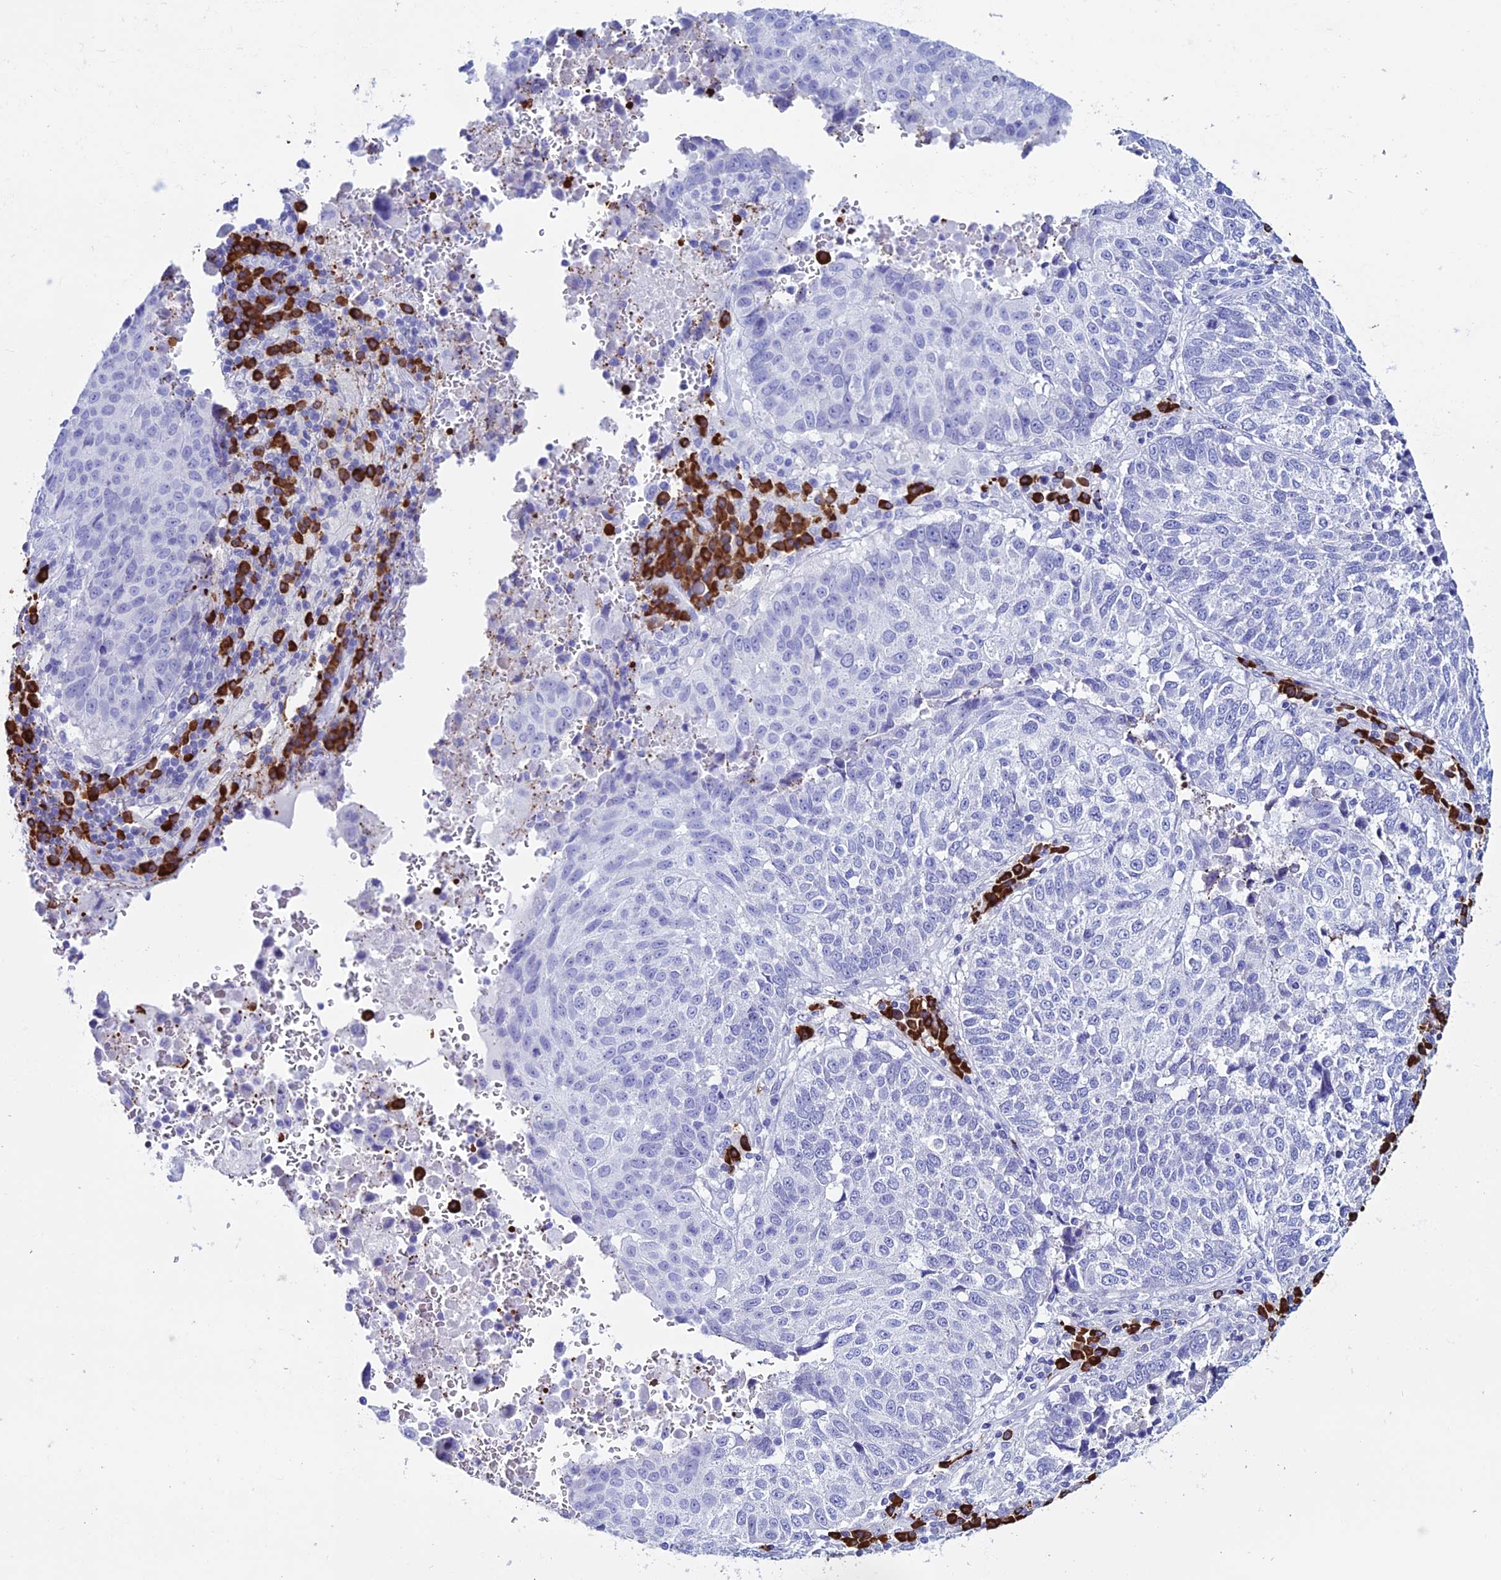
{"staining": {"intensity": "negative", "quantity": "none", "location": "none"}, "tissue": "lung cancer", "cell_type": "Tumor cells", "image_type": "cancer", "snomed": [{"axis": "morphology", "description": "Squamous cell carcinoma, NOS"}, {"axis": "topography", "description": "Lung"}], "caption": "IHC micrograph of human lung squamous cell carcinoma stained for a protein (brown), which shows no positivity in tumor cells.", "gene": "MZB1", "patient": {"sex": "male", "age": 73}}